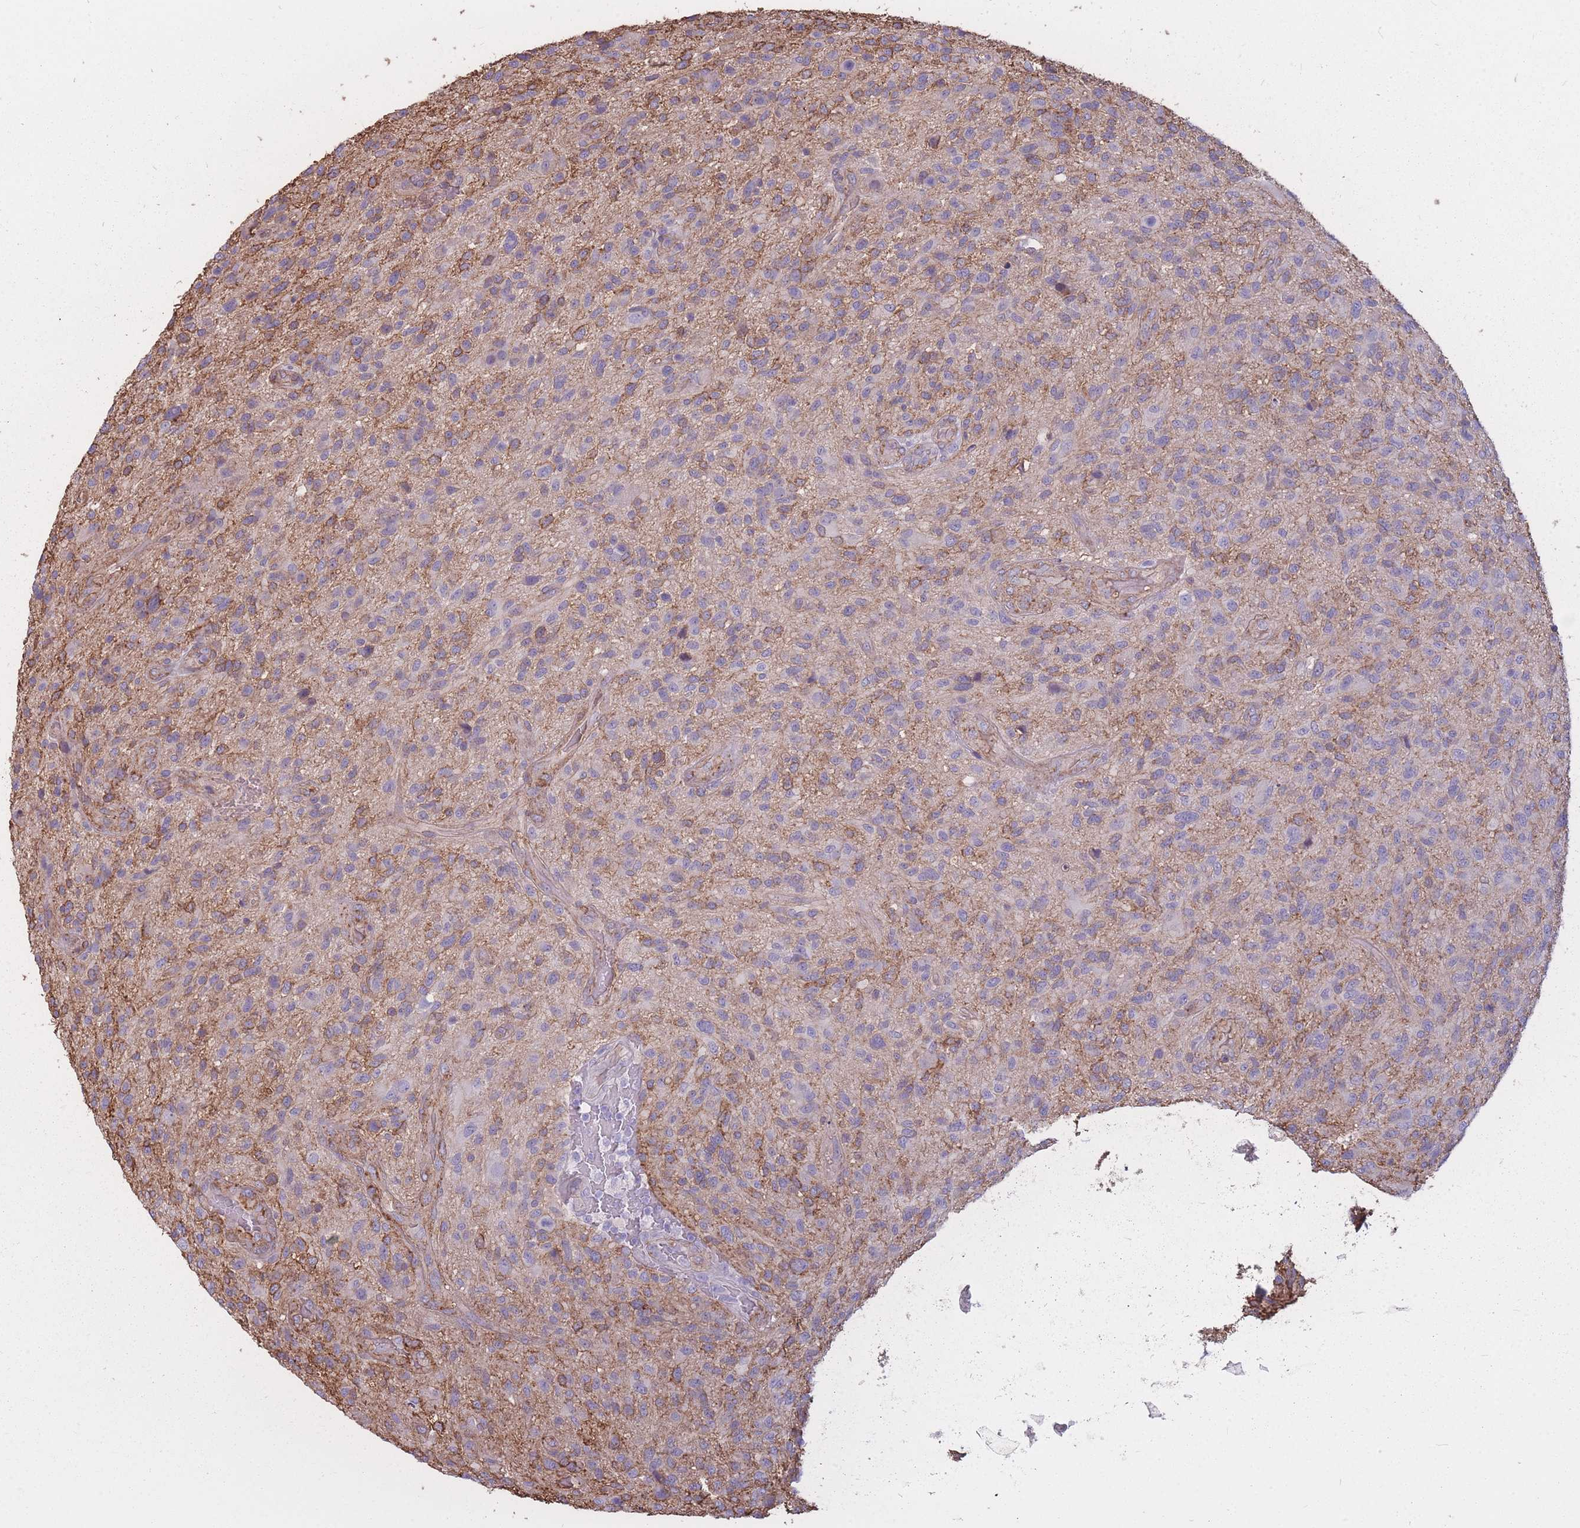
{"staining": {"intensity": "negative", "quantity": "none", "location": "none"}, "tissue": "glioma", "cell_type": "Tumor cells", "image_type": "cancer", "snomed": [{"axis": "morphology", "description": "Glioma, malignant, High grade"}, {"axis": "topography", "description": "Brain"}], "caption": "An image of human glioma is negative for staining in tumor cells.", "gene": "GNA11", "patient": {"sex": "male", "age": 47}}